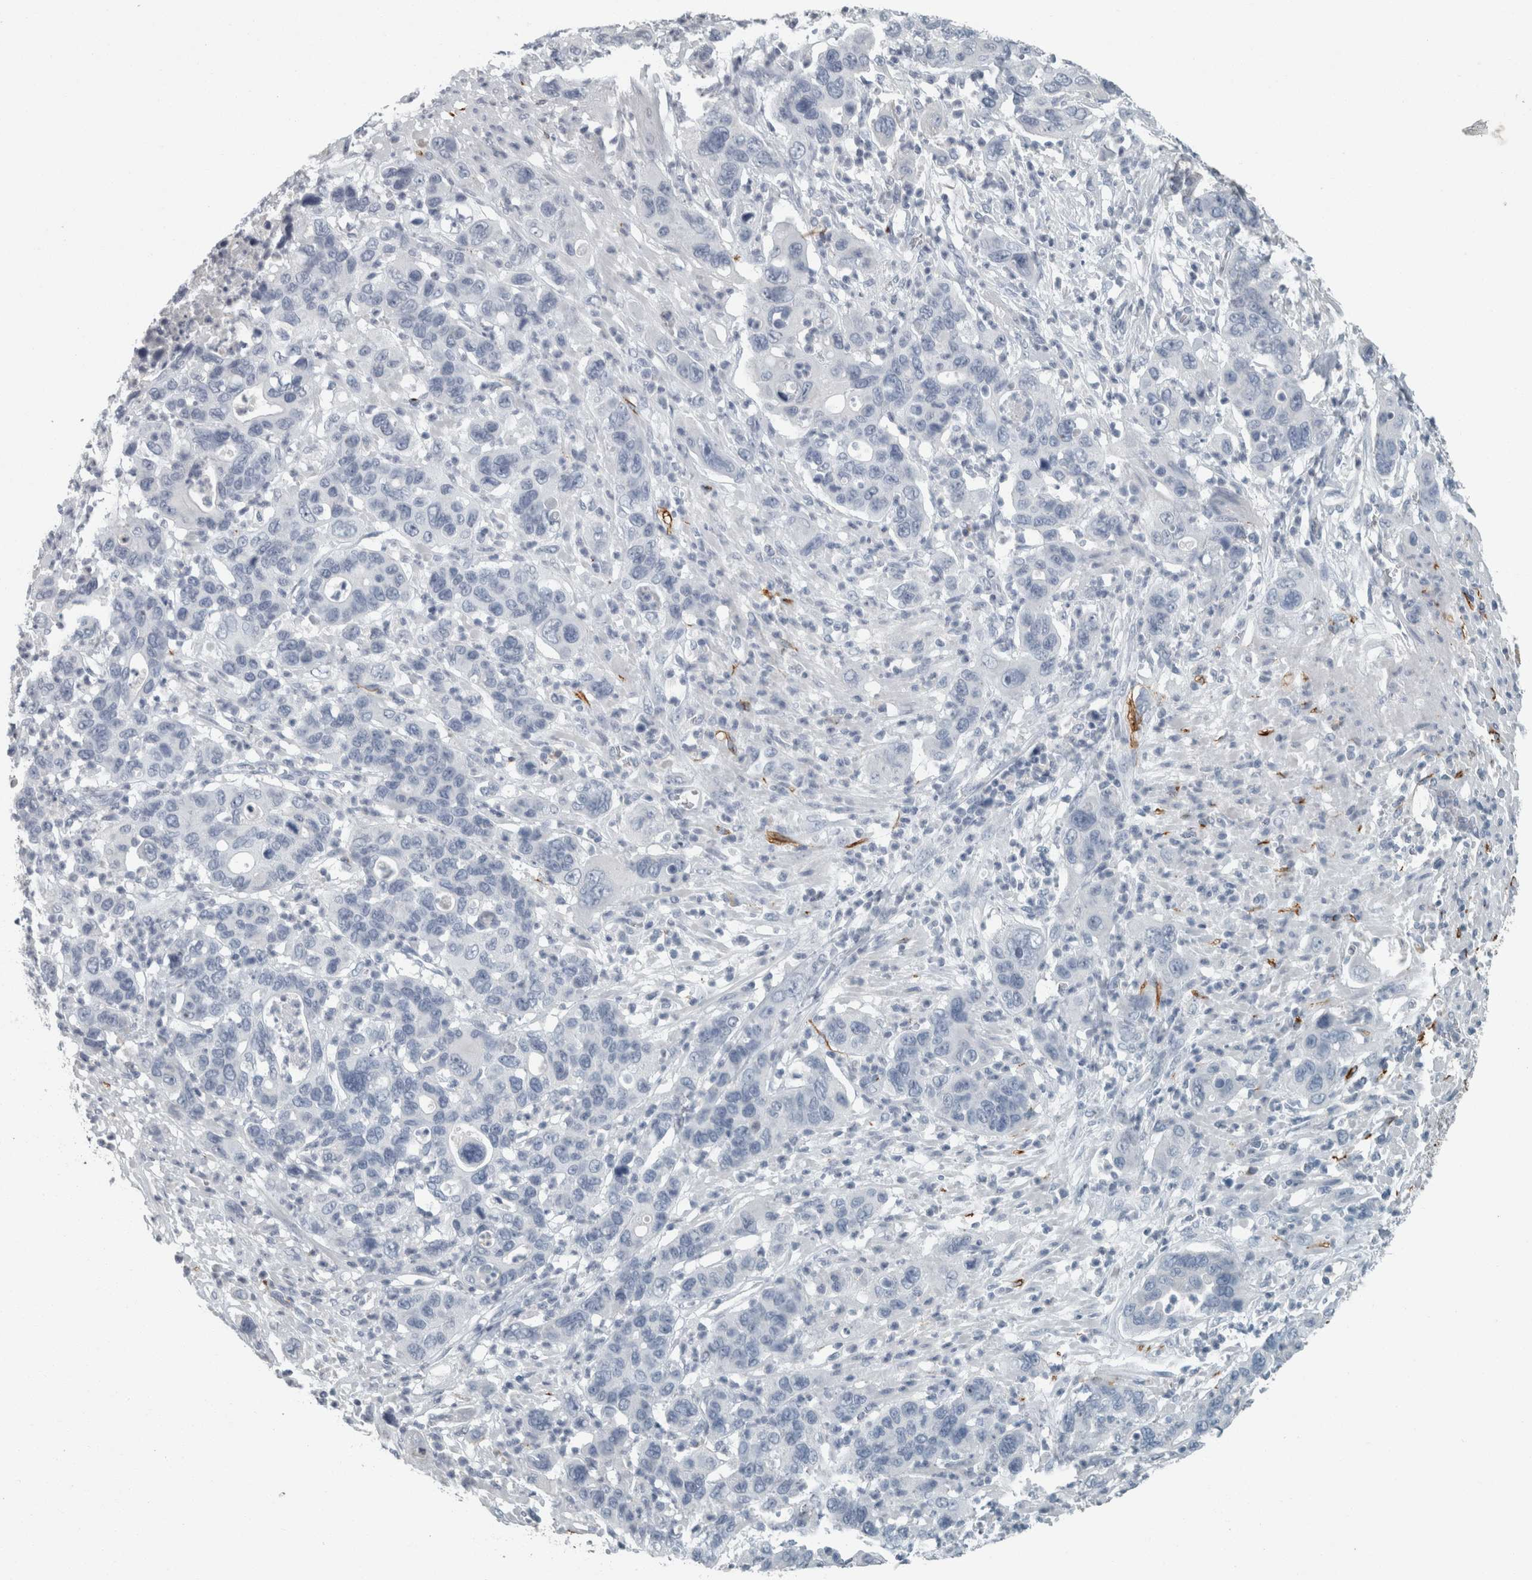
{"staining": {"intensity": "negative", "quantity": "none", "location": "none"}, "tissue": "pancreatic cancer", "cell_type": "Tumor cells", "image_type": "cancer", "snomed": [{"axis": "morphology", "description": "Adenocarcinoma, NOS"}, {"axis": "topography", "description": "Pancreas"}], "caption": "Protein analysis of pancreatic cancer reveals no significant positivity in tumor cells. The staining was performed using DAB to visualize the protein expression in brown, while the nuclei were stained in blue with hematoxylin (Magnification: 20x).", "gene": "CHL1", "patient": {"sex": "female", "age": 71}}